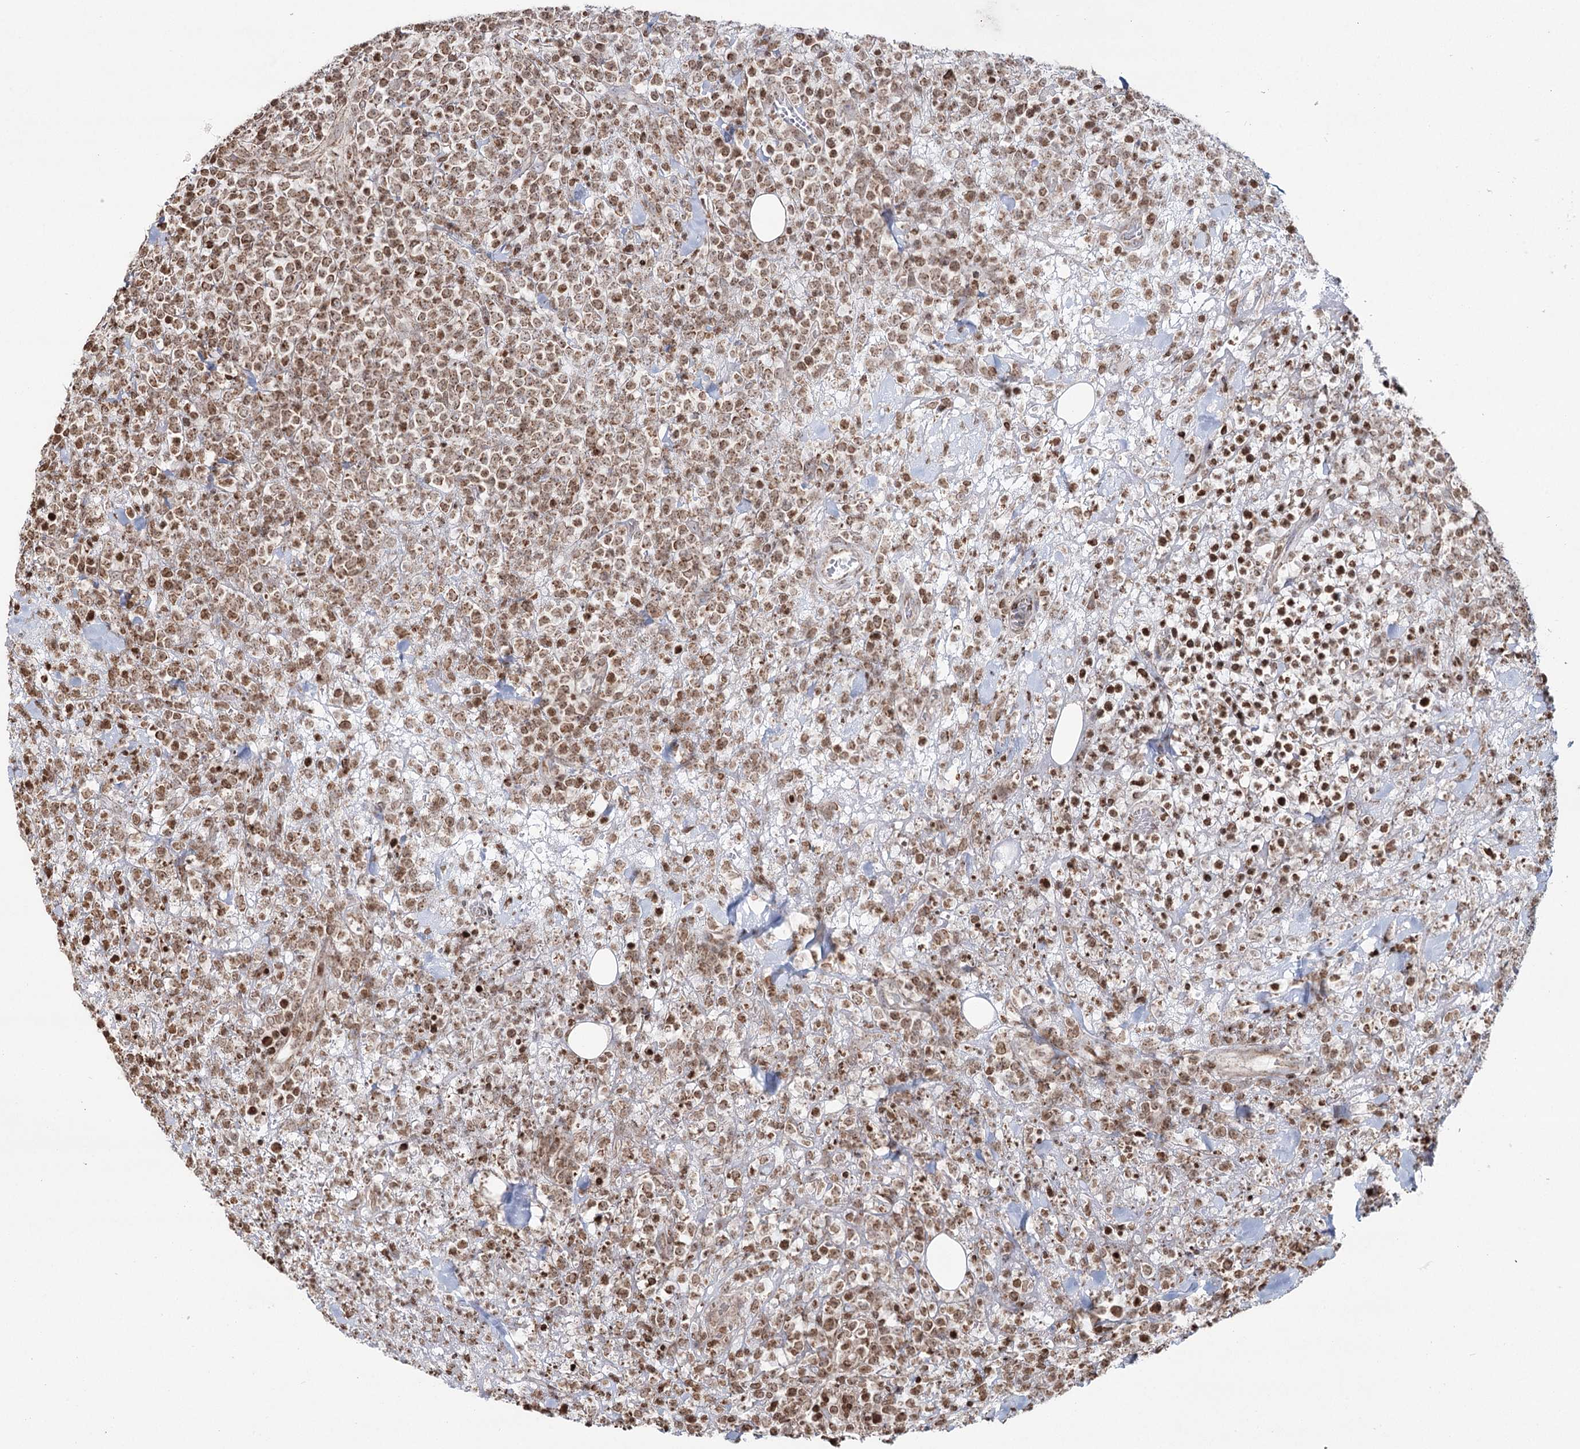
{"staining": {"intensity": "moderate", "quantity": ">75%", "location": "cytoplasmic/membranous,nuclear"}, "tissue": "lymphoma", "cell_type": "Tumor cells", "image_type": "cancer", "snomed": [{"axis": "morphology", "description": "Malignant lymphoma, non-Hodgkin's type, High grade"}, {"axis": "topography", "description": "Colon"}], "caption": "Human high-grade malignant lymphoma, non-Hodgkin's type stained with a brown dye demonstrates moderate cytoplasmic/membranous and nuclear positive expression in about >75% of tumor cells.", "gene": "PDHX", "patient": {"sex": "female", "age": 53}}